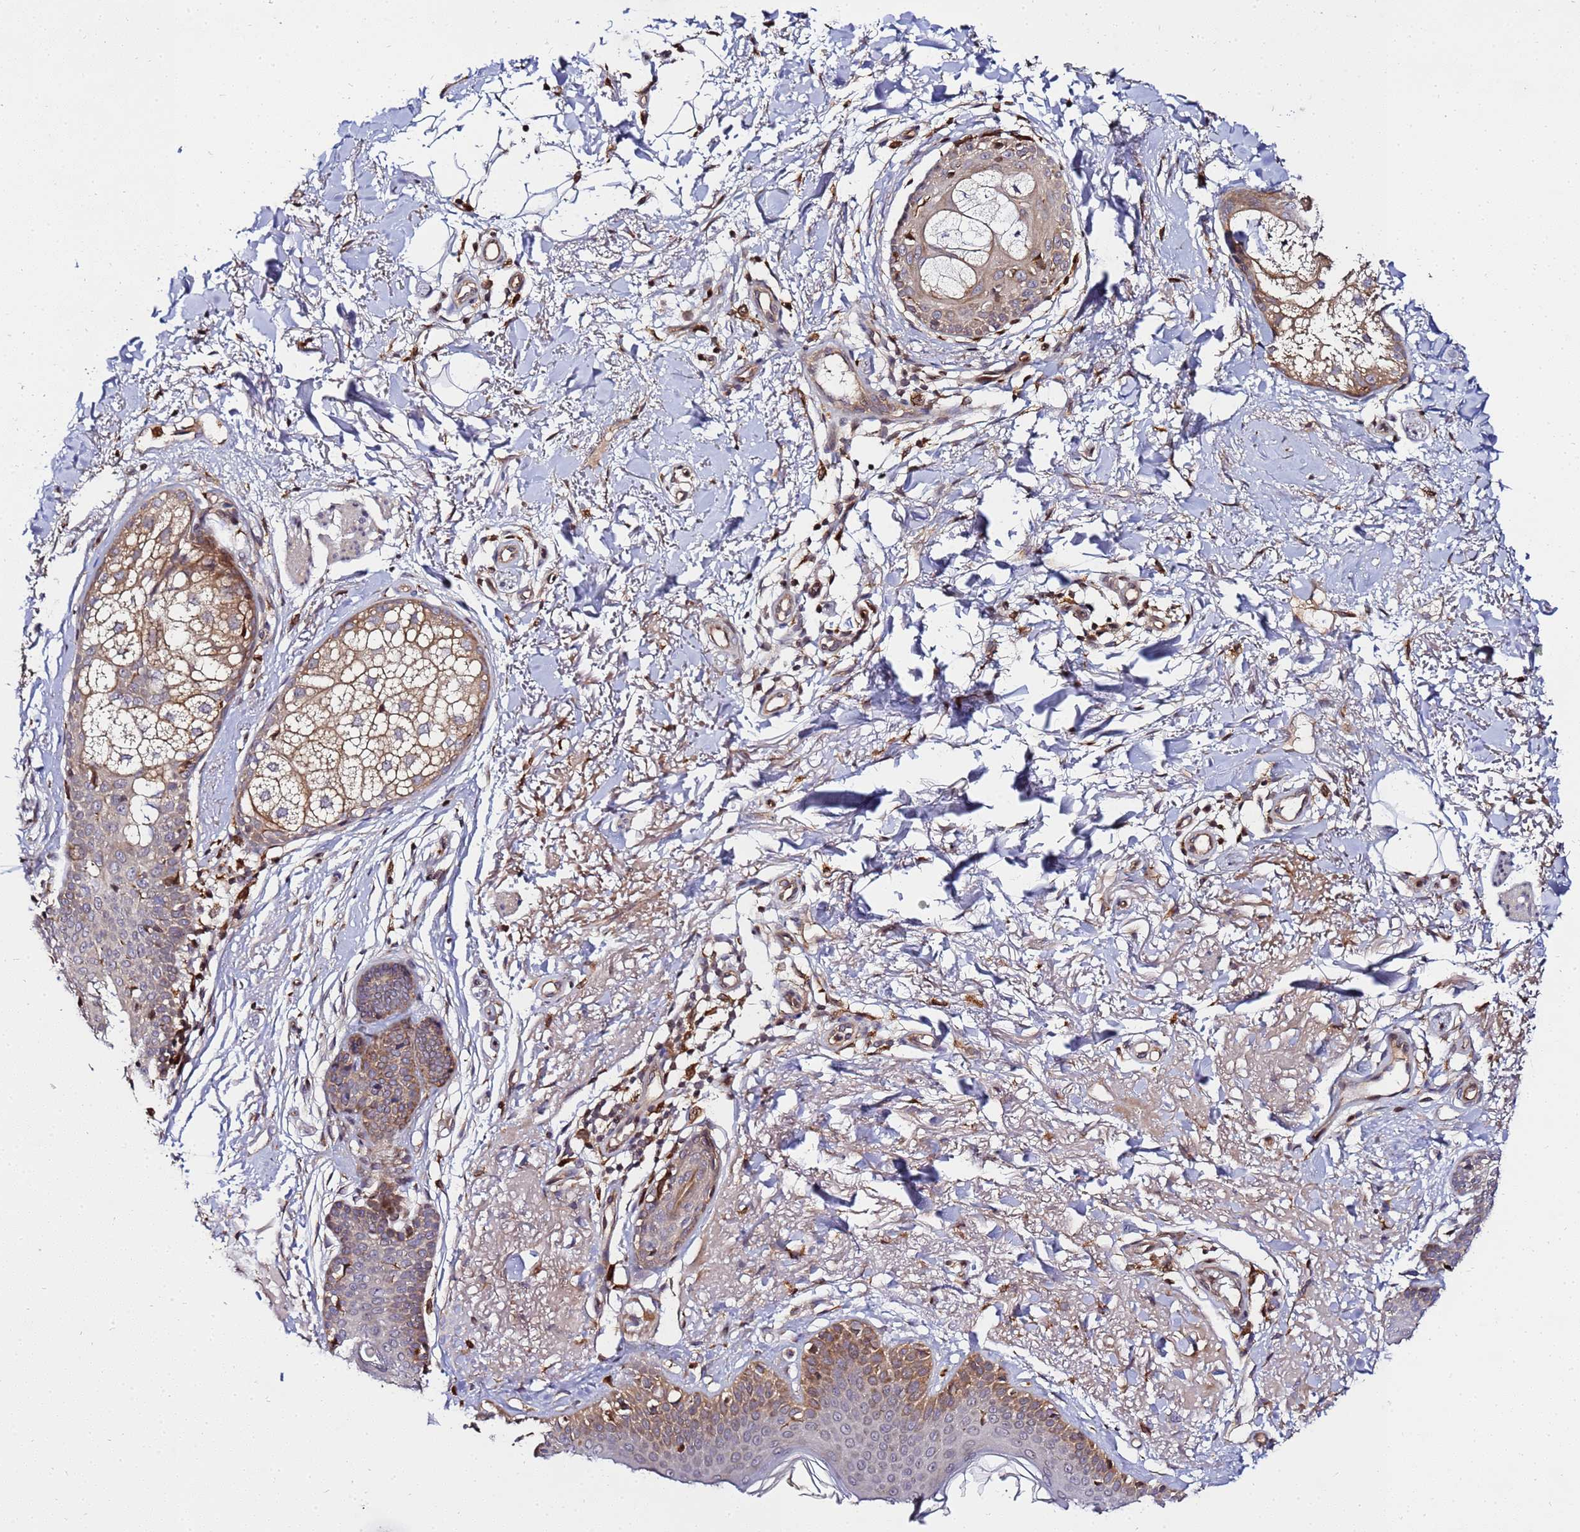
{"staining": {"intensity": "moderate", "quantity": "<25%", "location": "cytoplasmic/membranous"}, "tissue": "skin cancer", "cell_type": "Tumor cells", "image_type": "cancer", "snomed": [{"axis": "morphology", "description": "Basal cell carcinoma"}, {"axis": "topography", "description": "Skin"}], "caption": "This micrograph exhibits immunohistochemistry staining of skin cancer (basal cell carcinoma), with low moderate cytoplasmic/membranous staining in approximately <25% of tumor cells.", "gene": "ADPGK", "patient": {"sex": "female", "age": 61}}